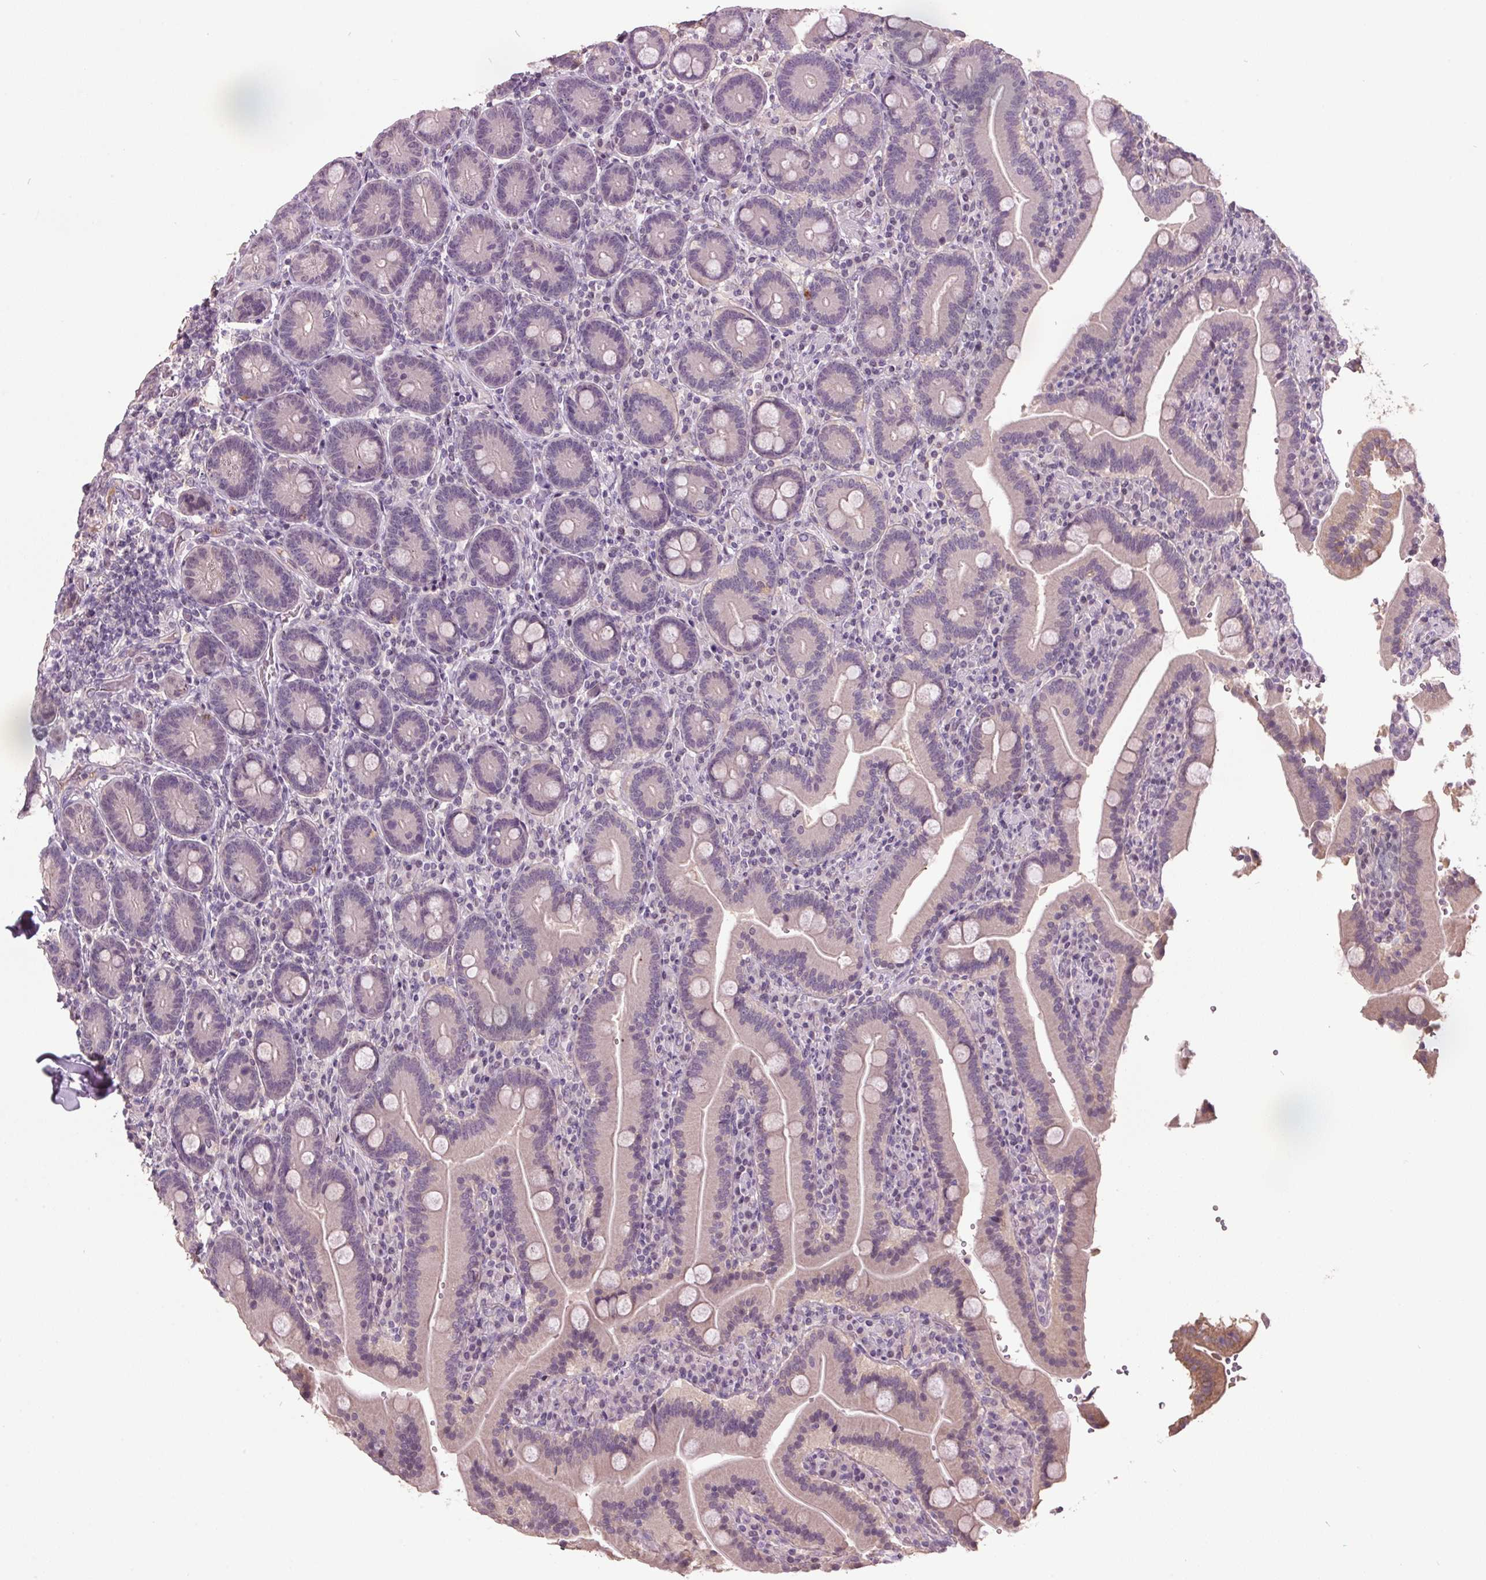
{"staining": {"intensity": "negative", "quantity": "none", "location": "none"}, "tissue": "duodenum", "cell_type": "Glandular cells", "image_type": "normal", "snomed": [{"axis": "morphology", "description": "Normal tissue, NOS"}, {"axis": "topography", "description": "Duodenum"}], "caption": "Immunohistochemistry (IHC) micrograph of normal duodenum stained for a protein (brown), which exhibits no positivity in glandular cells. The staining was performed using DAB (3,3'-diaminobenzidine) to visualize the protein expression in brown, while the nuclei were stained in blue with hematoxylin (Magnification: 20x).", "gene": "C2orf16", "patient": {"sex": "female", "age": 62}}